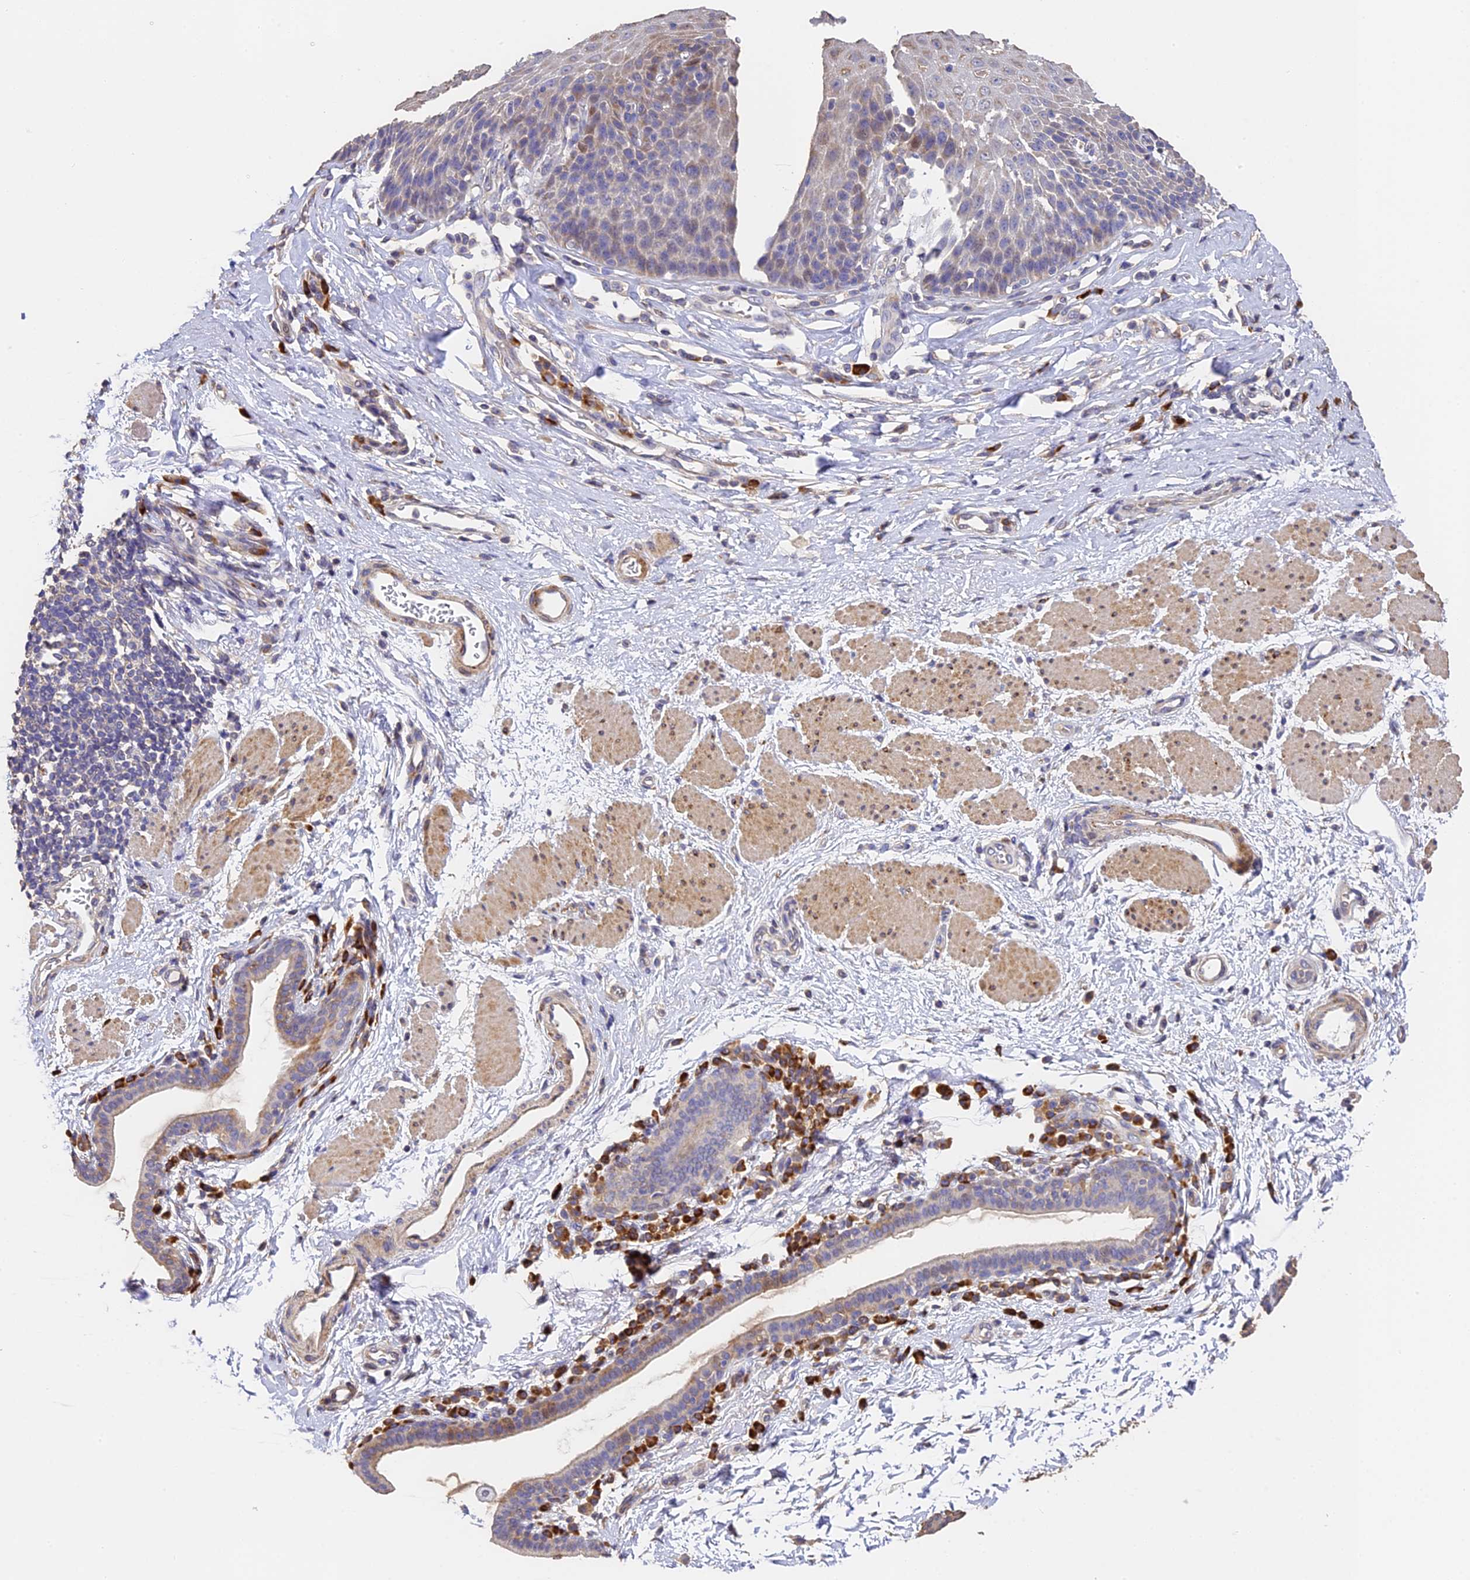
{"staining": {"intensity": "moderate", "quantity": "<25%", "location": "cytoplasmic/membranous,nuclear"}, "tissue": "esophagus", "cell_type": "Squamous epithelial cells", "image_type": "normal", "snomed": [{"axis": "morphology", "description": "Normal tissue, NOS"}, {"axis": "topography", "description": "Esophagus"}], "caption": "About <25% of squamous epithelial cells in benign human esophagus exhibit moderate cytoplasmic/membranous,nuclear protein expression as visualized by brown immunohistochemical staining.", "gene": "SLC11A1", "patient": {"sex": "female", "age": 61}}